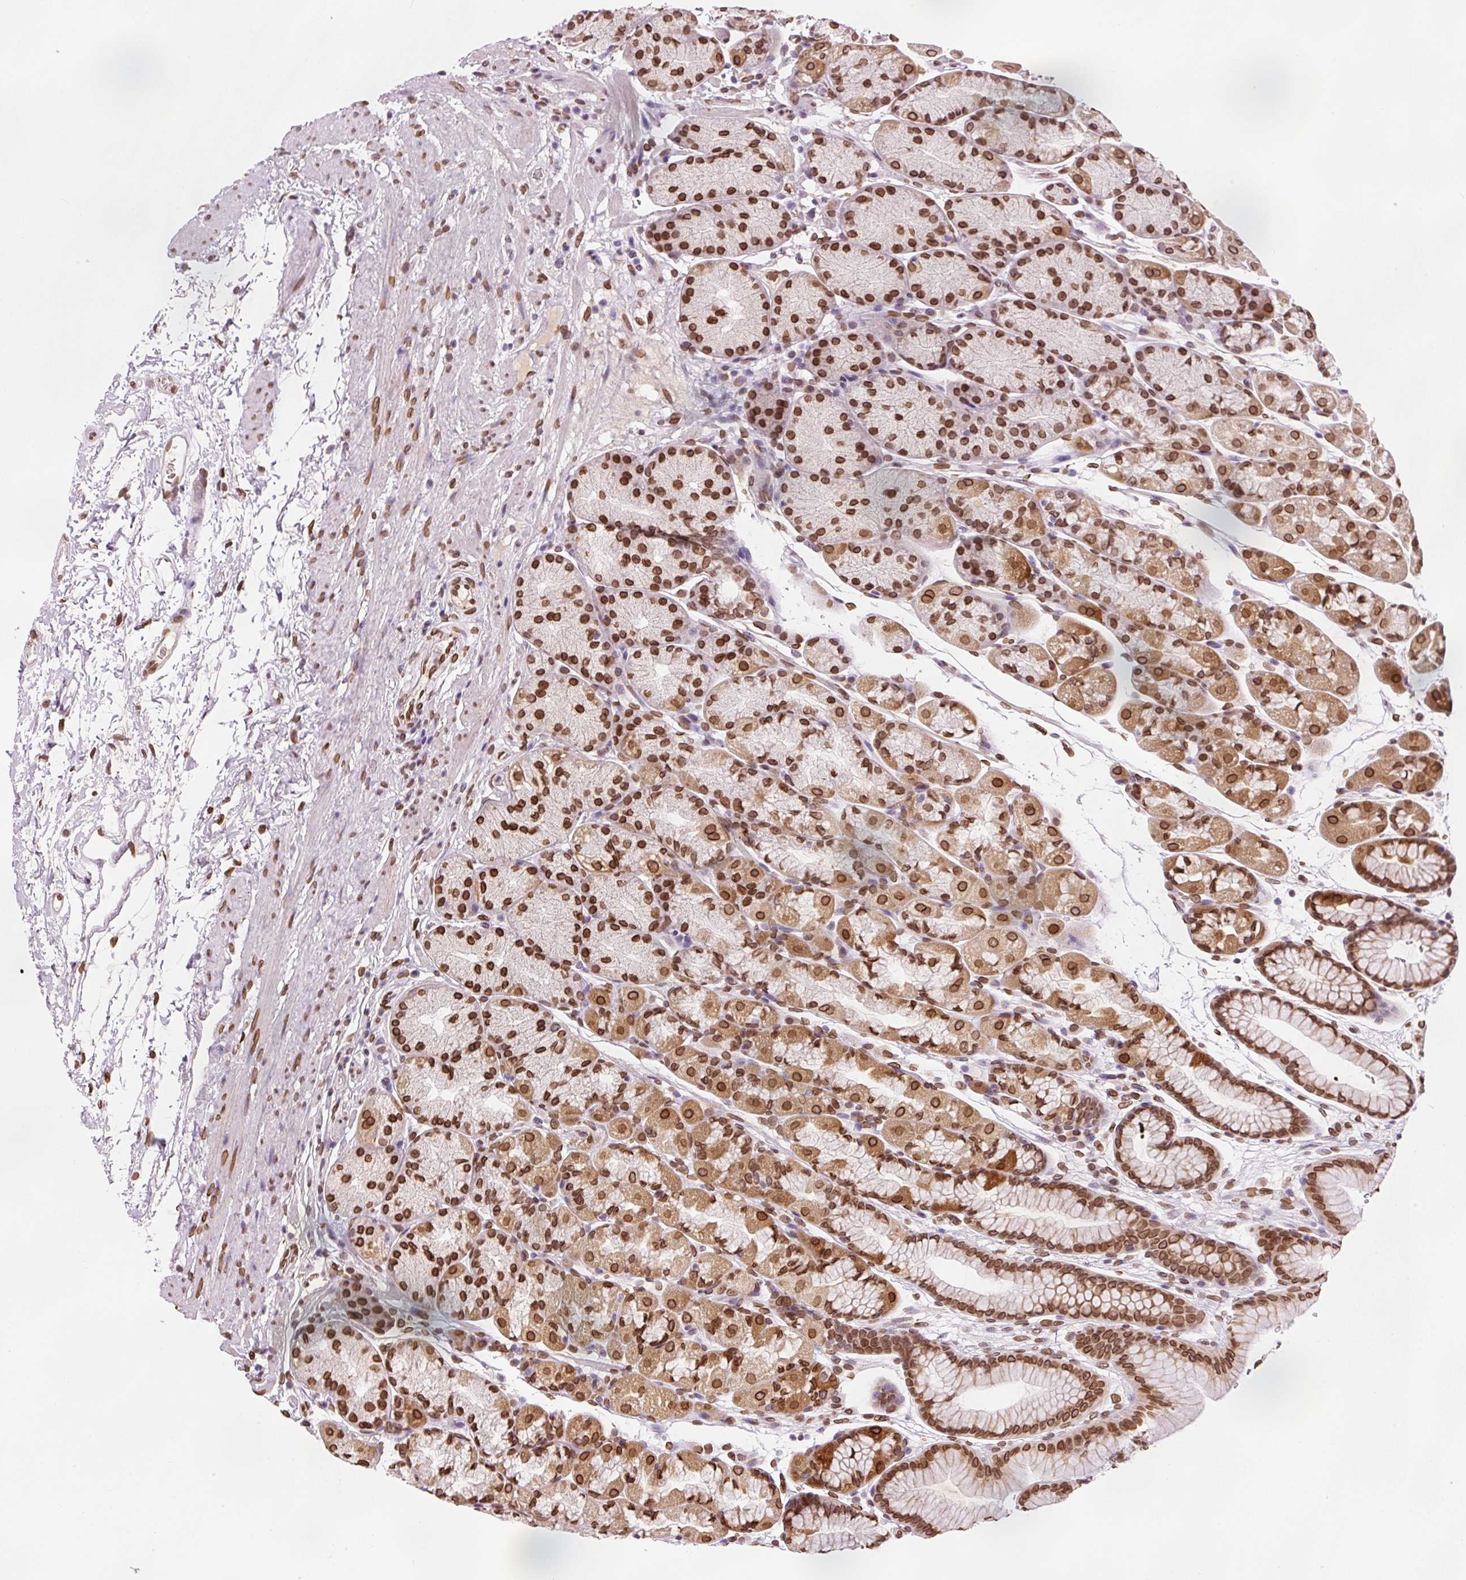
{"staining": {"intensity": "moderate", "quantity": ">75%", "location": "cytoplasmic/membranous,nuclear"}, "tissue": "stomach", "cell_type": "Glandular cells", "image_type": "normal", "snomed": [{"axis": "morphology", "description": "Normal tissue, NOS"}, {"axis": "topography", "description": "Stomach, lower"}], "caption": "IHC staining of benign stomach, which reveals medium levels of moderate cytoplasmic/membranous,nuclear positivity in about >75% of glandular cells indicating moderate cytoplasmic/membranous,nuclear protein expression. The staining was performed using DAB (brown) for protein detection and nuclei were counterstained in hematoxylin (blue).", "gene": "ZNF224", "patient": {"sex": "male", "age": 67}}